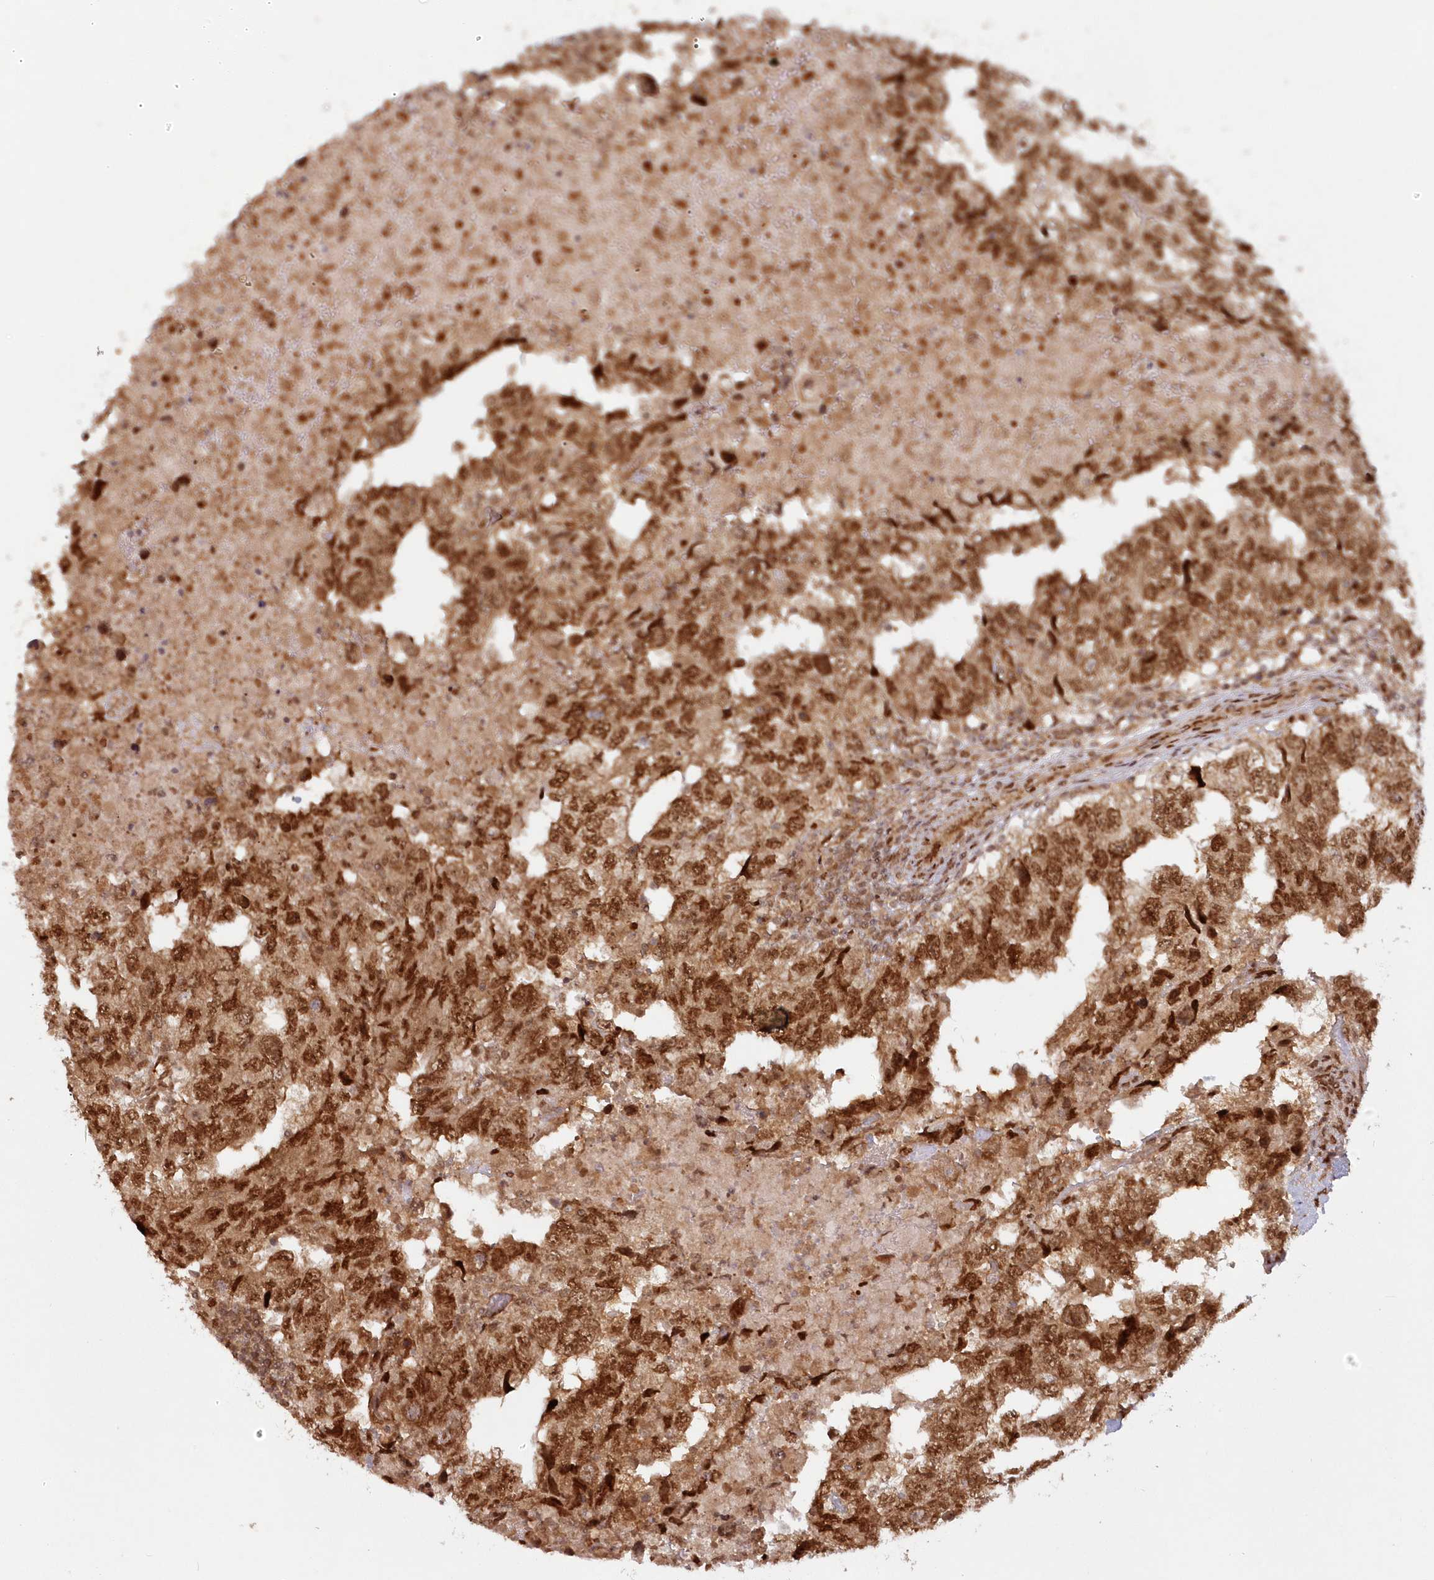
{"staining": {"intensity": "strong", "quantity": ">75%", "location": "cytoplasmic/membranous,nuclear"}, "tissue": "testis cancer", "cell_type": "Tumor cells", "image_type": "cancer", "snomed": [{"axis": "morphology", "description": "Carcinoma, Embryonal, NOS"}, {"axis": "topography", "description": "Testis"}], "caption": "Protein analysis of testis embryonal carcinoma tissue shows strong cytoplasmic/membranous and nuclear positivity in approximately >75% of tumor cells.", "gene": "TOGARAM2", "patient": {"sex": "male", "age": 36}}